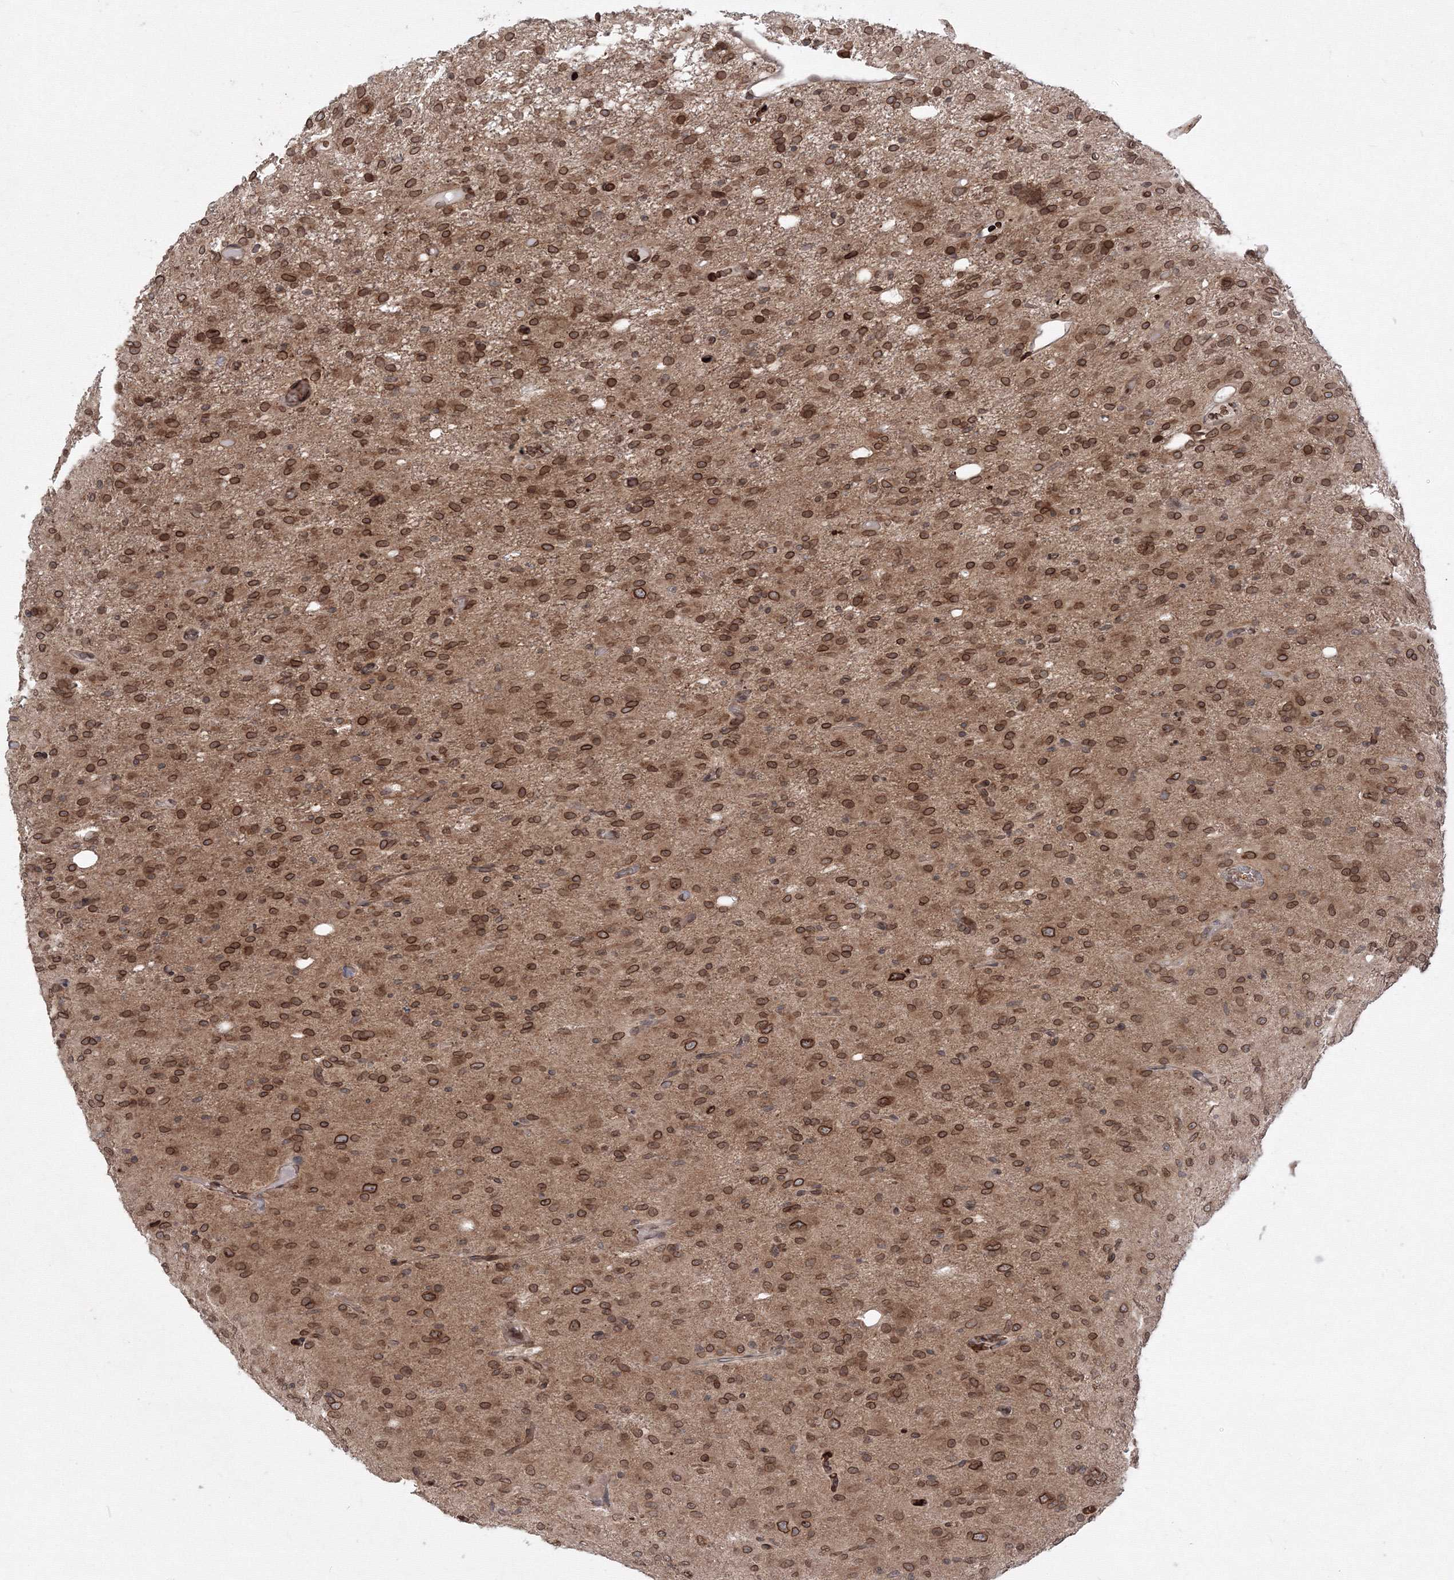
{"staining": {"intensity": "moderate", "quantity": ">75%", "location": "cytoplasmic/membranous,nuclear"}, "tissue": "glioma", "cell_type": "Tumor cells", "image_type": "cancer", "snomed": [{"axis": "morphology", "description": "Glioma, malignant, High grade"}, {"axis": "topography", "description": "Brain"}], "caption": "The micrograph displays staining of glioma, revealing moderate cytoplasmic/membranous and nuclear protein positivity (brown color) within tumor cells.", "gene": "DNAJB2", "patient": {"sex": "female", "age": 59}}